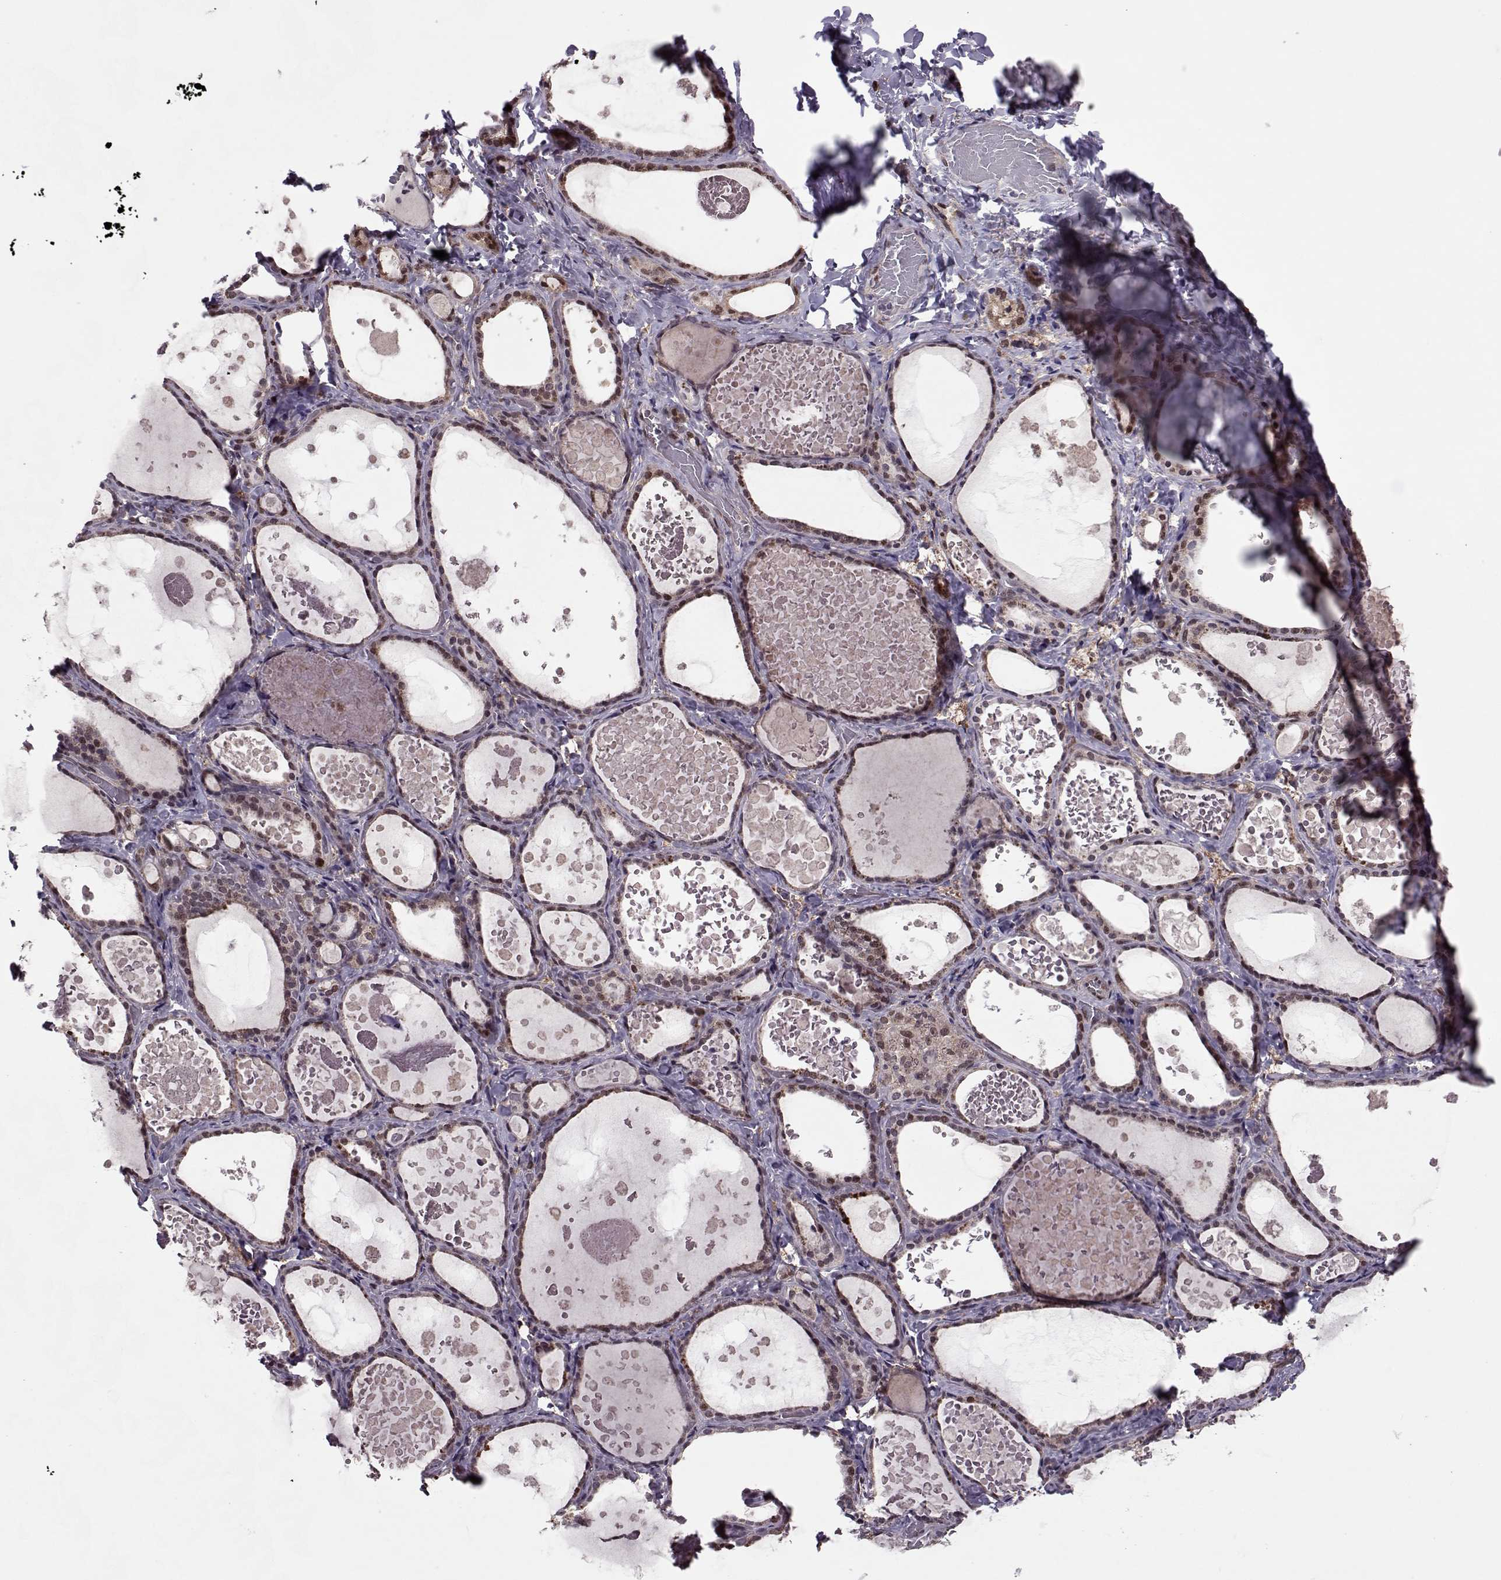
{"staining": {"intensity": "moderate", "quantity": "<25%", "location": "cytoplasmic/membranous,nuclear"}, "tissue": "thyroid gland", "cell_type": "Glandular cells", "image_type": "normal", "snomed": [{"axis": "morphology", "description": "Normal tissue, NOS"}, {"axis": "topography", "description": "Thyroid gland"}], "caption": "A brown stain highlights moderate cytoplasmic/membranous,nuclear positivity of a protein in glandular cells of benign human thyroid gland. (IHC, brightfield microscopy, high magnification).", "gene": "CDK4", "patient": {"sex": "female", "age": 56}}